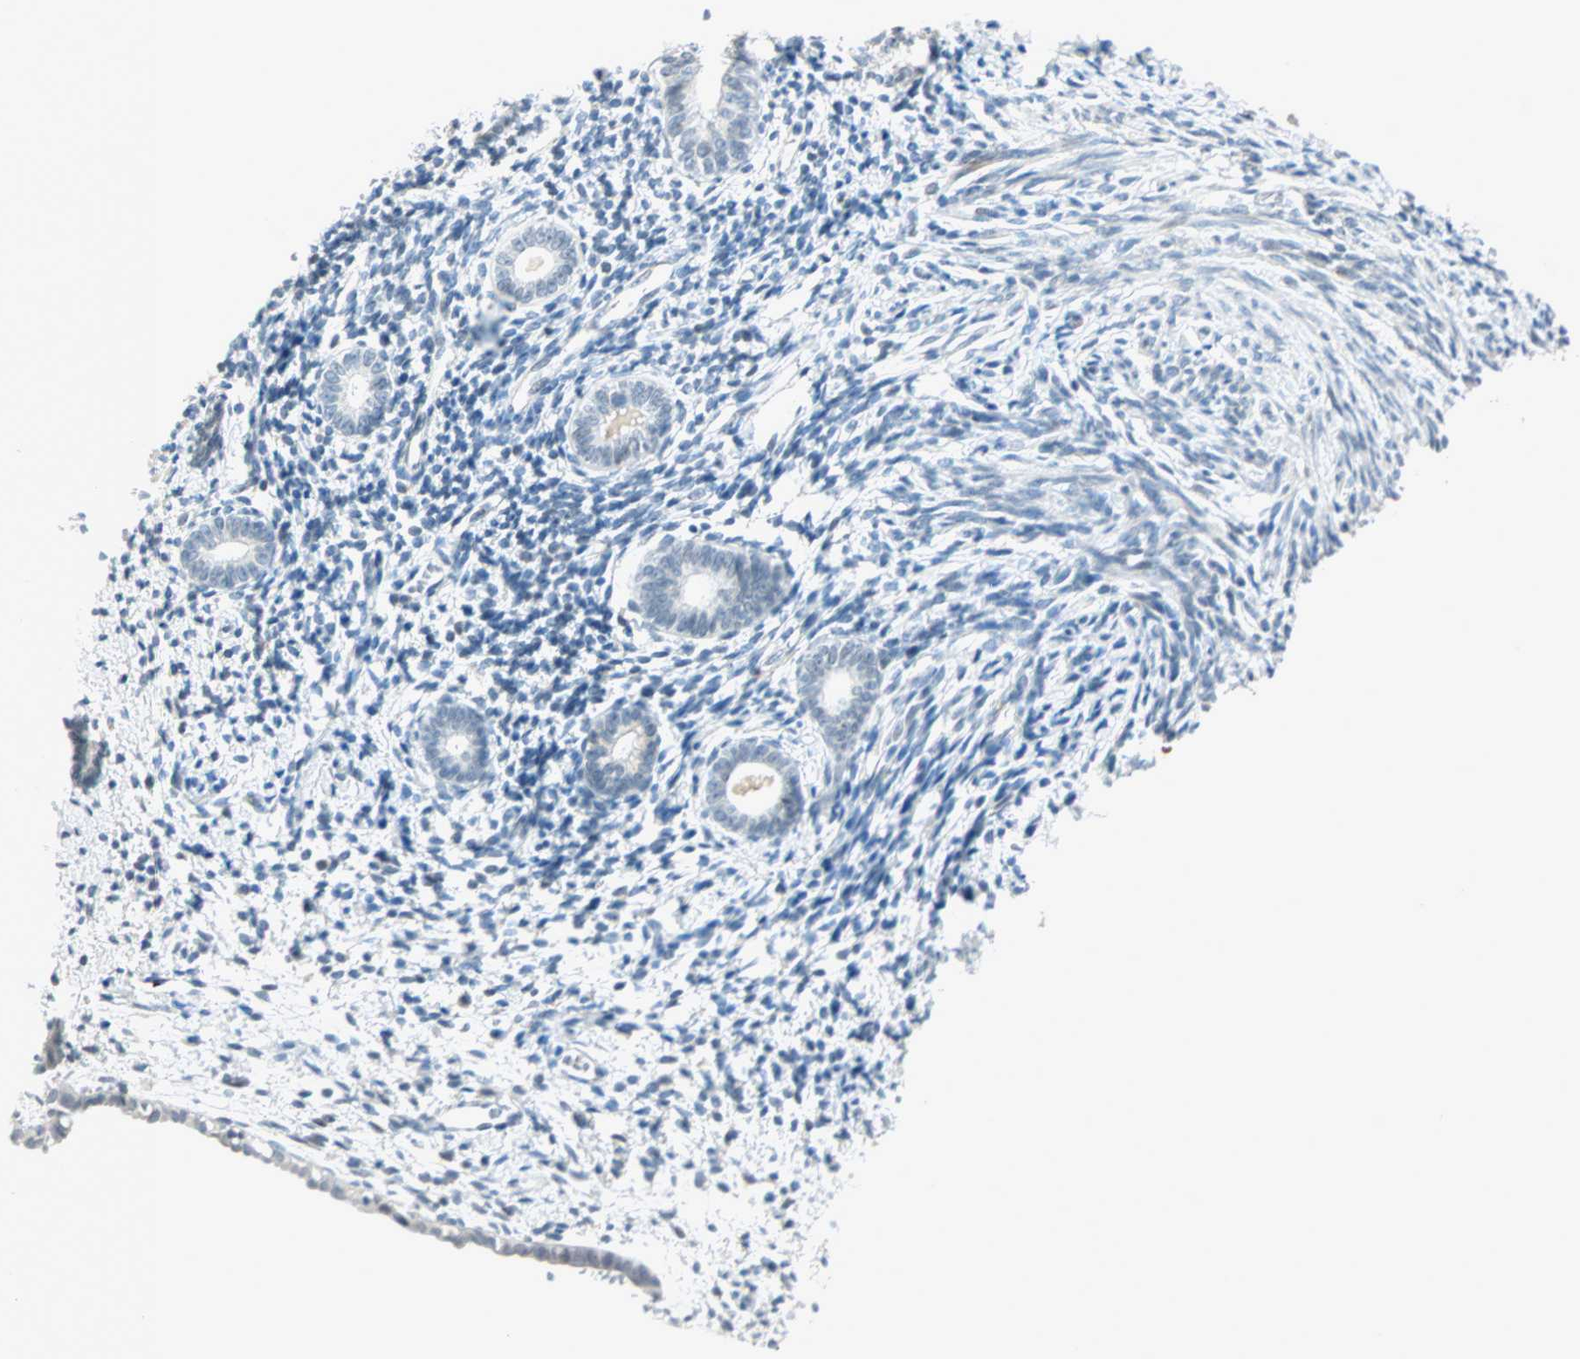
{"staining": {"intensity": "negative", "quantity": "none", "location": "none"}, "tissue": "endometrium", "cell_type": "Cells in endometrial stroma", "image_type": "normal", "snomed": [{"axis": "morphology", "description": "Normal tissue, NOS"}, {"axis": "topography", "description": "Endometrium"}], "caption": "An immunohistochemistry (IHC) histopathology image of benign endometrium is shown. There is no staining in cells in endometrial stroma of endometrium.", "gene": "BCAN", "patient": {"sex": "female", "age": 71}}